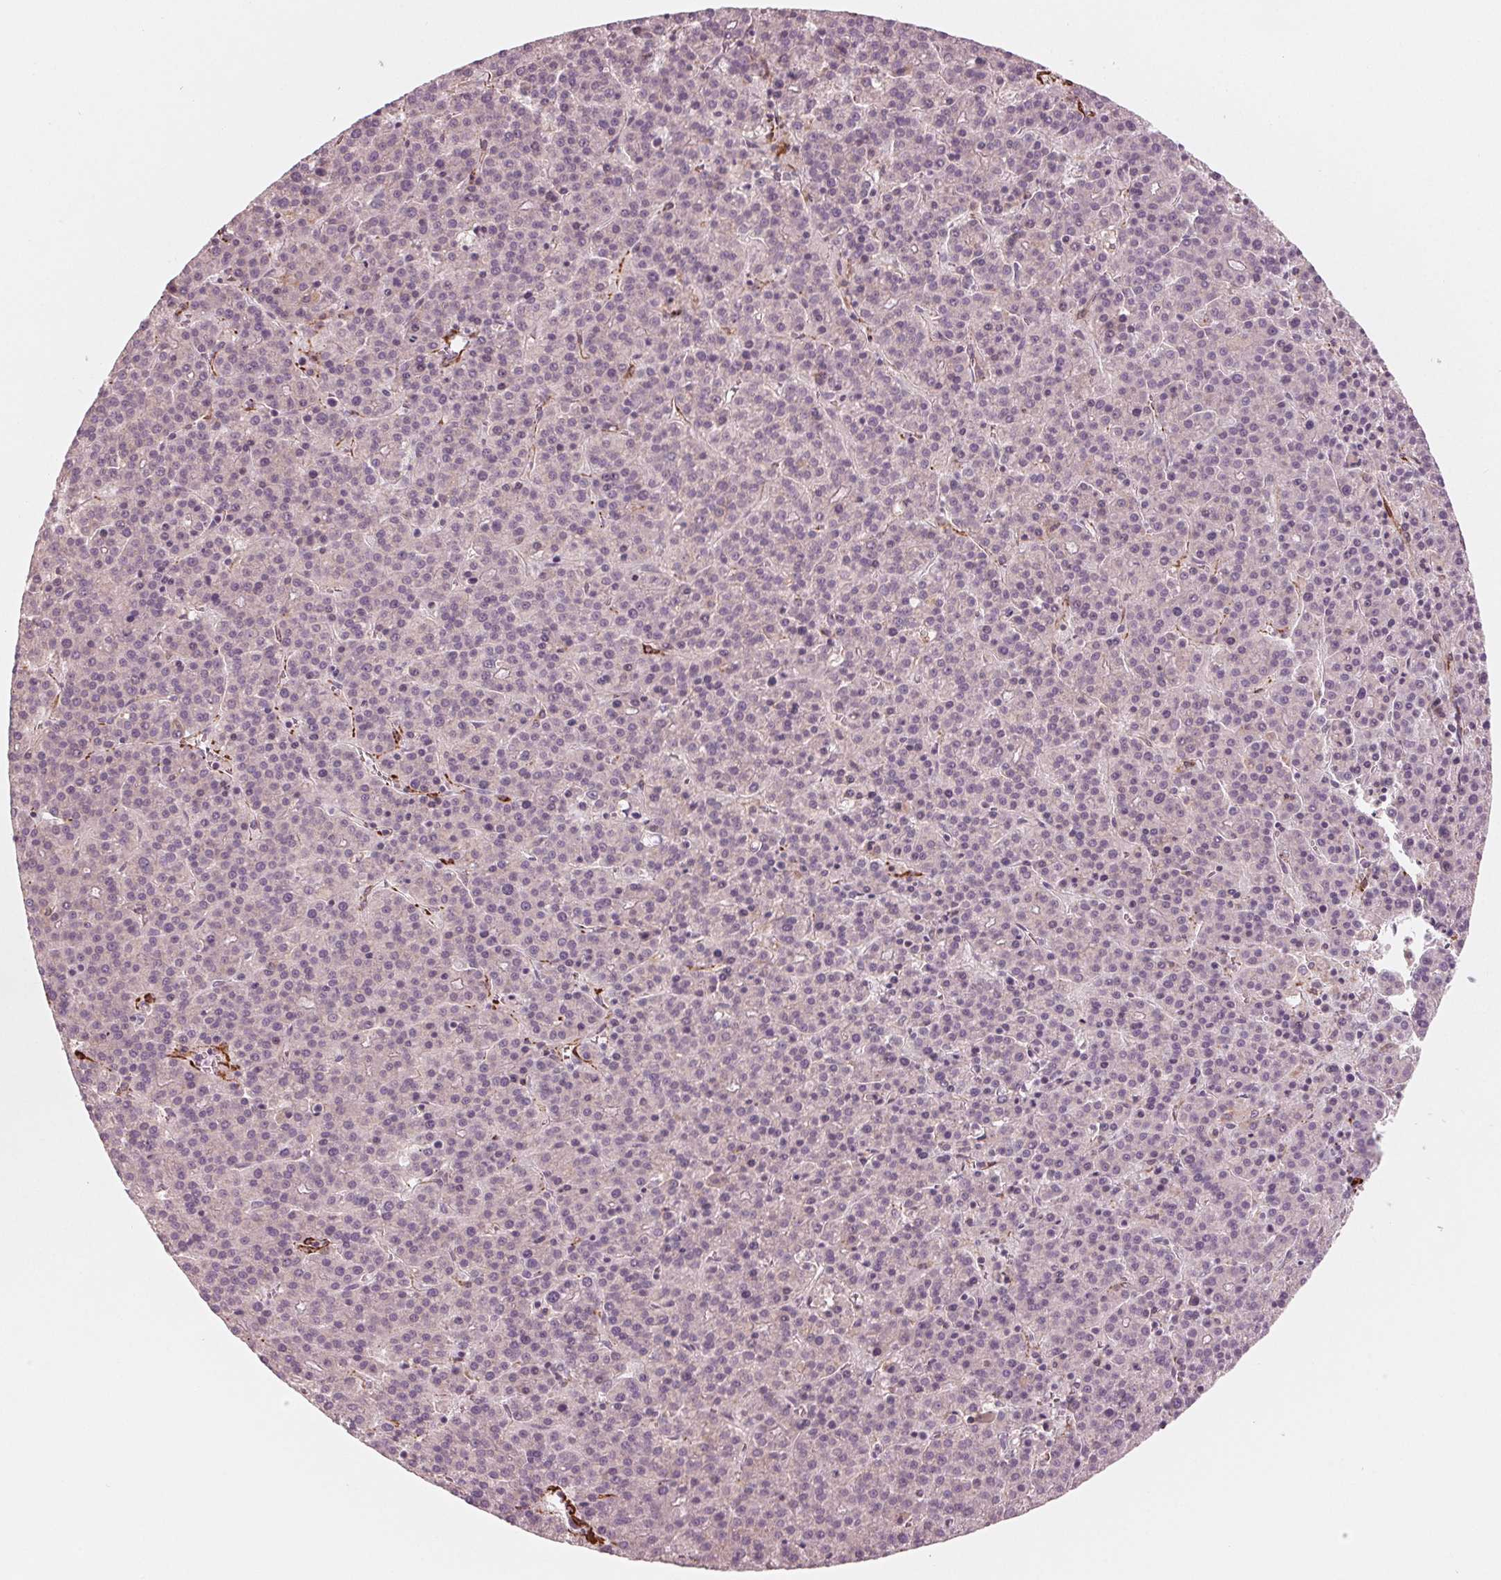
{"staining": {"intensity": "negative", "quantity": "none", "location": "none"}, "tissue": "liver cancer", "cell_type": "Tumor cells", "image_type": "cancer", "snomed": [{"axis": "morphology", "description": "Carcinoma, Hepatocellular, NOS"}, {"axis": "topography", "description": "Liver"}], "caption": "An immunohistochemistry image of liver hepatocellular carcinoma is shown. There is no staining in tumor cells of liver hepatocellular carcinoma.", "gene": "MIER3", "patient": {"sex": "female", "age": 58}}